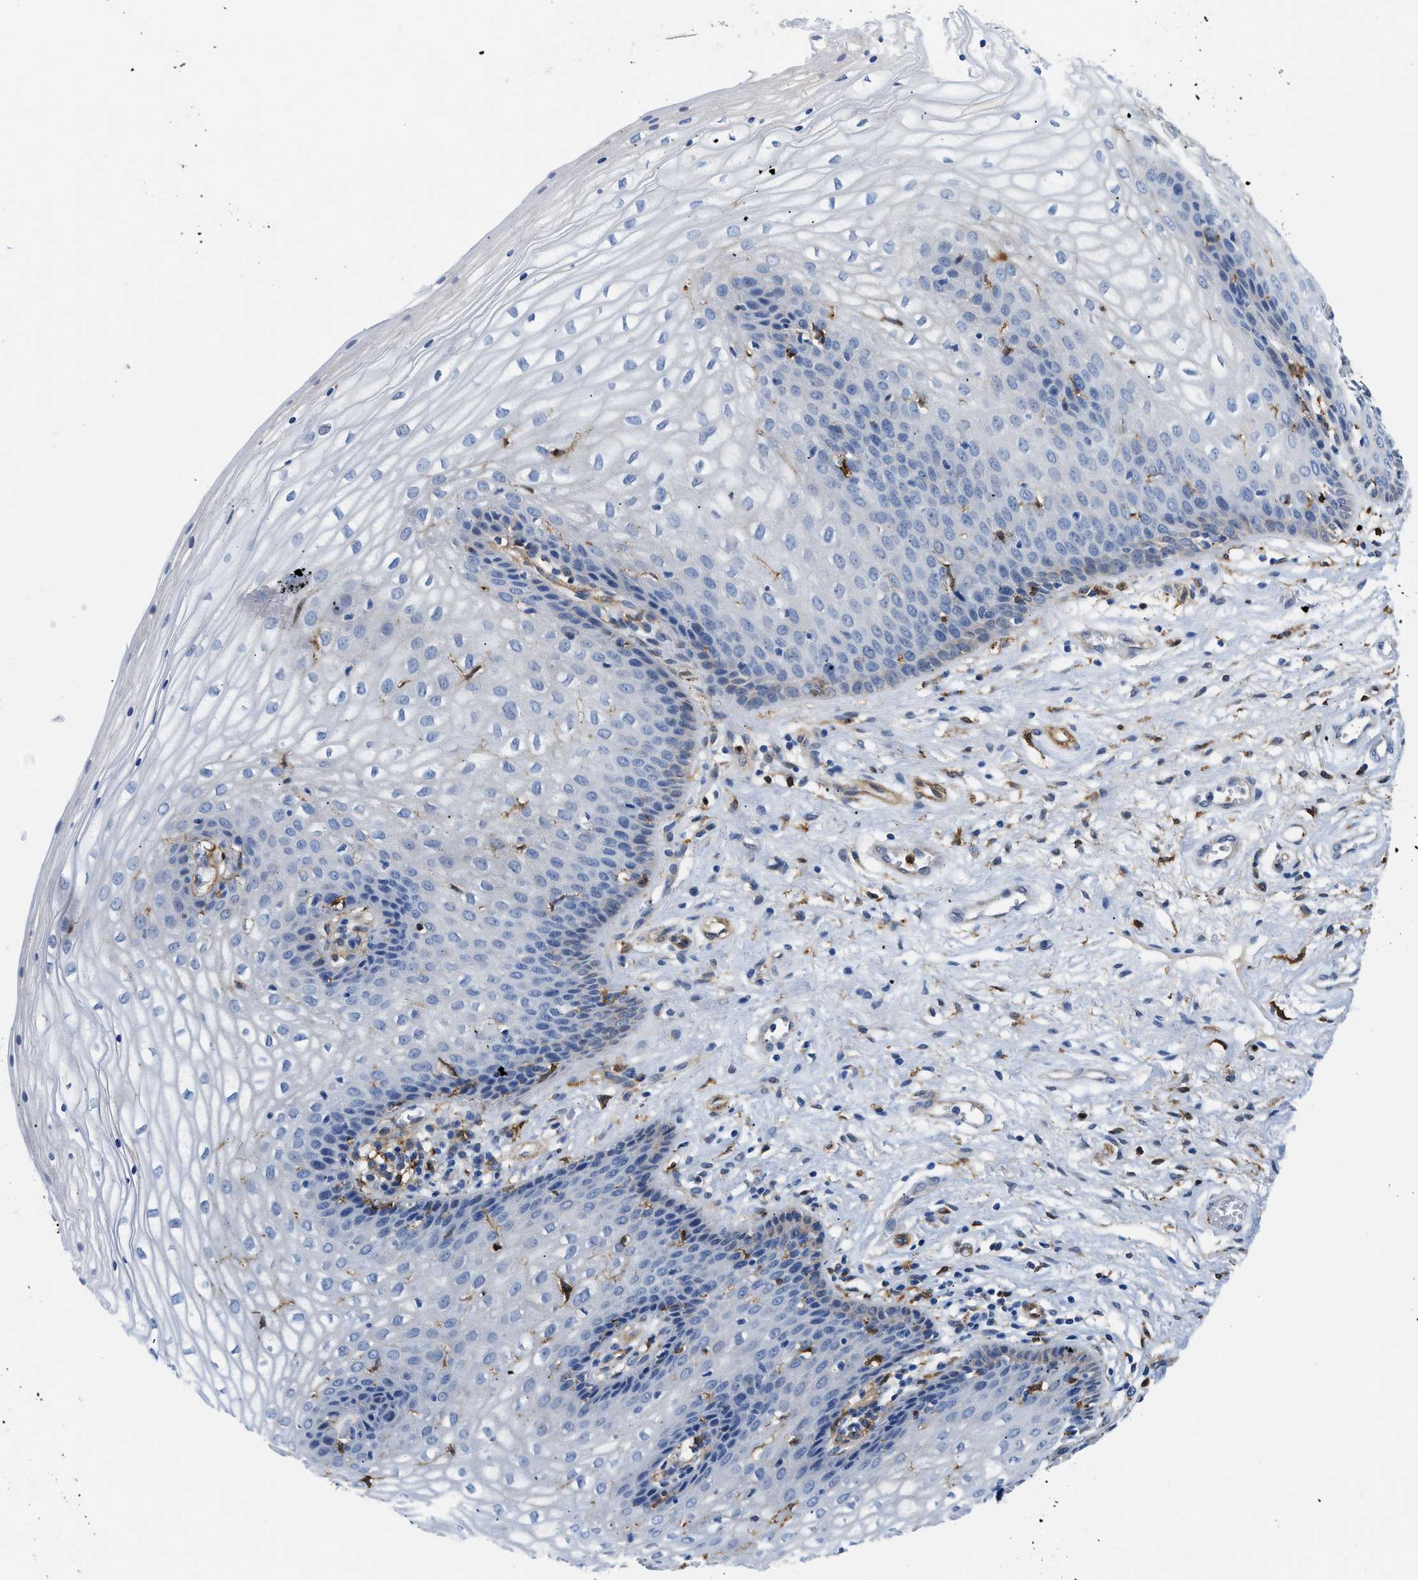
{"staining": {"intensity": "negative", "quantity": "none", "location": "none"}, "tissue": "vagina", "cell_type": "Squamous epithelial cells", "image_type": "normal", "snomed": [{"axis": "morphology", "description": "Normal tissue, NOS"}, {"axis": "topography", "description": "Vagina"}], "caption": "Unremarkable vagina was stained to show a protein in brown. There is no significant staining in squamous epithelial cells.", "gene": "GSN", "patient": {"sex": "female", "age": 34}}